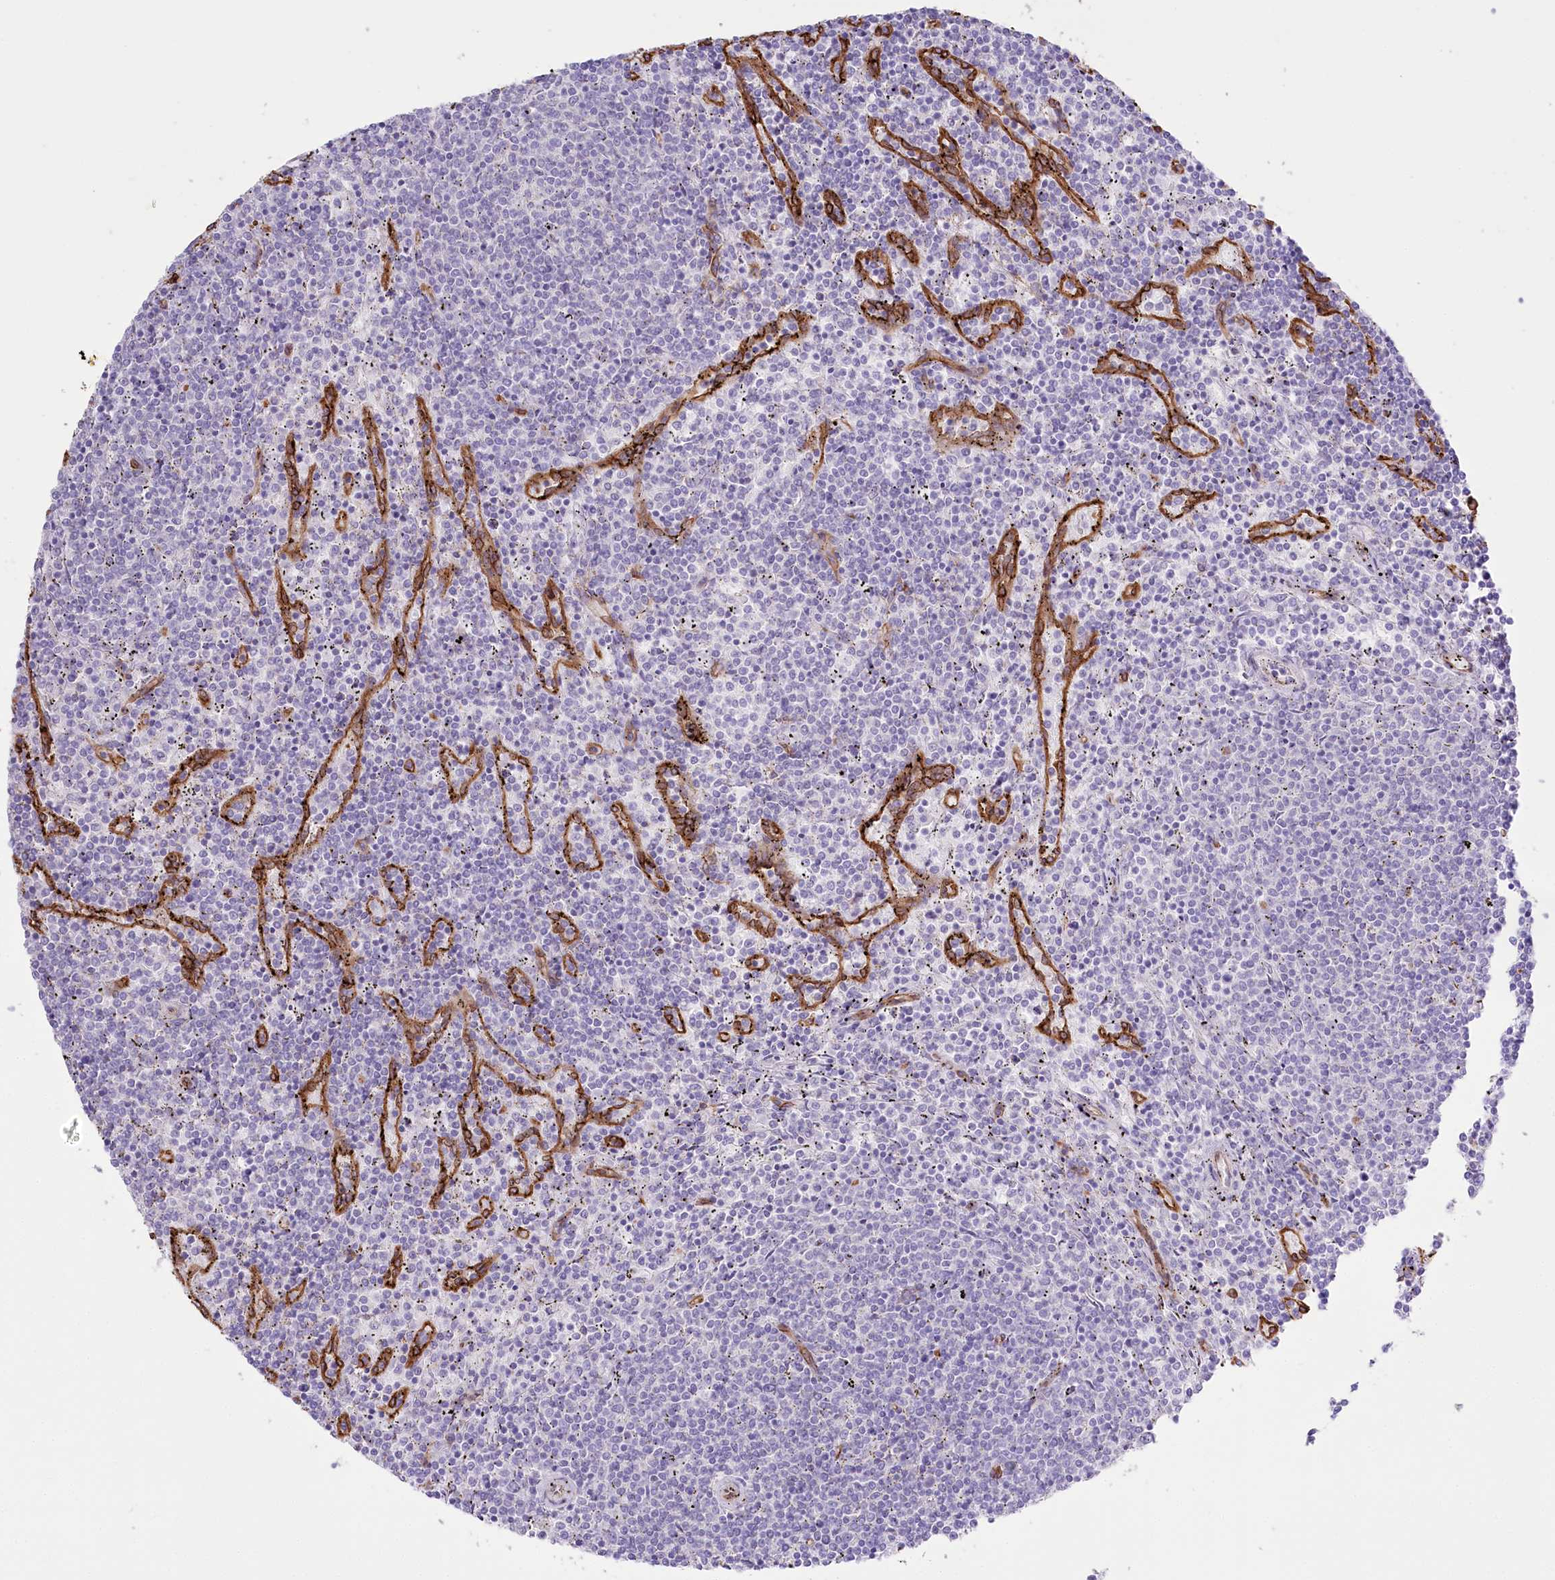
{"staining": {"intensity": "negative", "quantity": "none", "location": "none"}, "tissue": "lymphoma", "cell_type": "Tumor cells", "image_type": "cancer", "snomed": [{"axis": "morphology", "description": "Malignant lymphoma, non-Hodgkin's type, Low grade"}, {"axis": "topography", "description": "Spleen"}], "caption": "Tumor cells show no significant positivity in lymphoma.", "gene": "SLC39A10", "patient": {"sex": "female", "age": 50}}